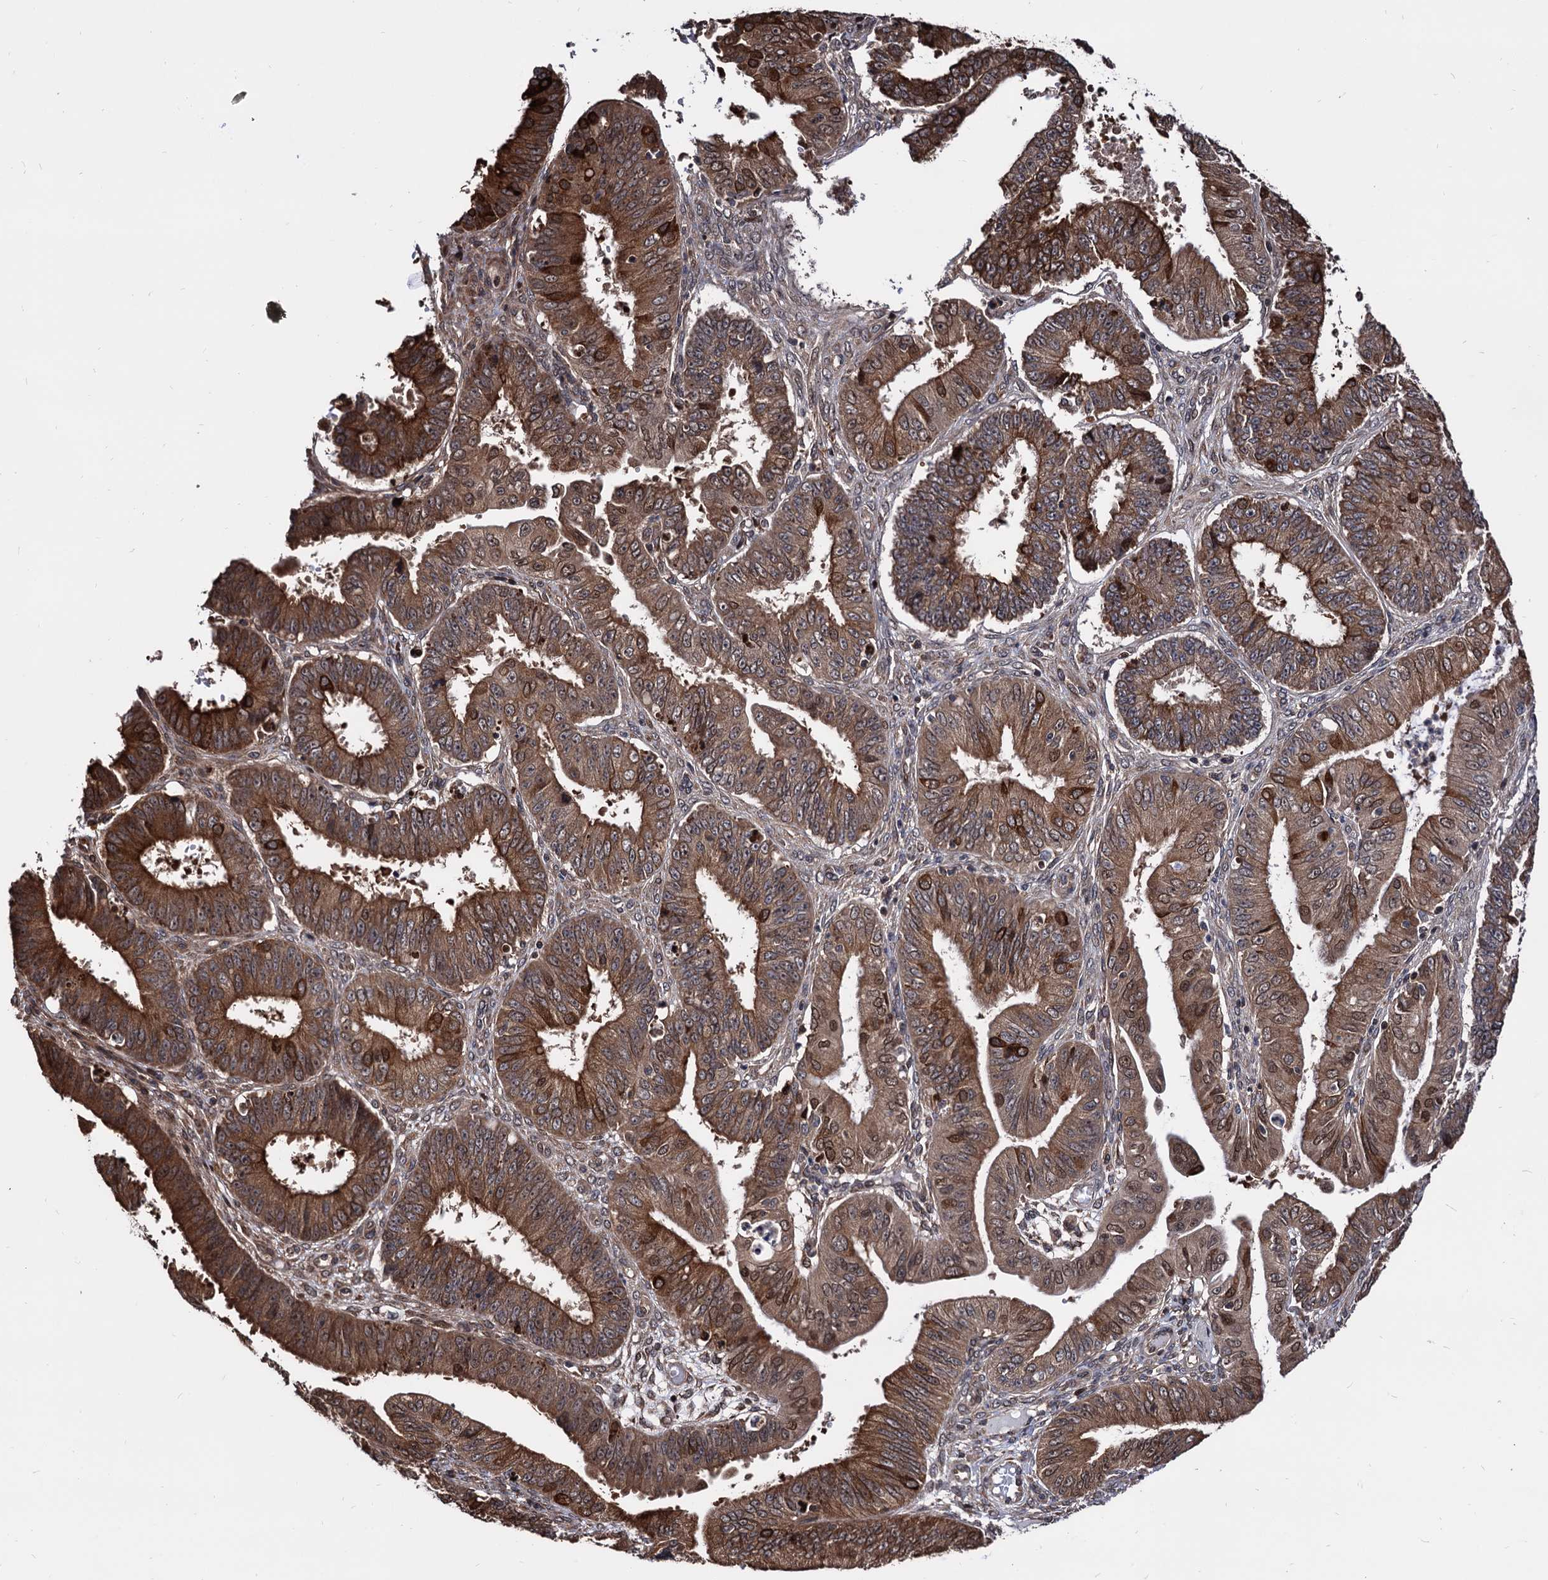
{"staining": {"intensity": "strong", "quantity": ">75%", "location": "cytoplasmic/membranous,nuclear"}, "tissue": "ovarian cancer", "cell_type": "Tumor cells", "image_type": "cancer", "snomed": [{"axis": "morphology", "description": "Carcinoma, endometroid"}, {"axis": "topography", "description": "Appendix"}, {"axis": "topography", "description": "Ovary"}], "caption": "Protein expression analysis of ovarian endometroid carcinoma shows strong cytoplasmic/membranous and nuclear staining in approximately >75% of tumor cells.", "gene": "ANKRD12", "patient": {"sex": "female", "age": 42}}